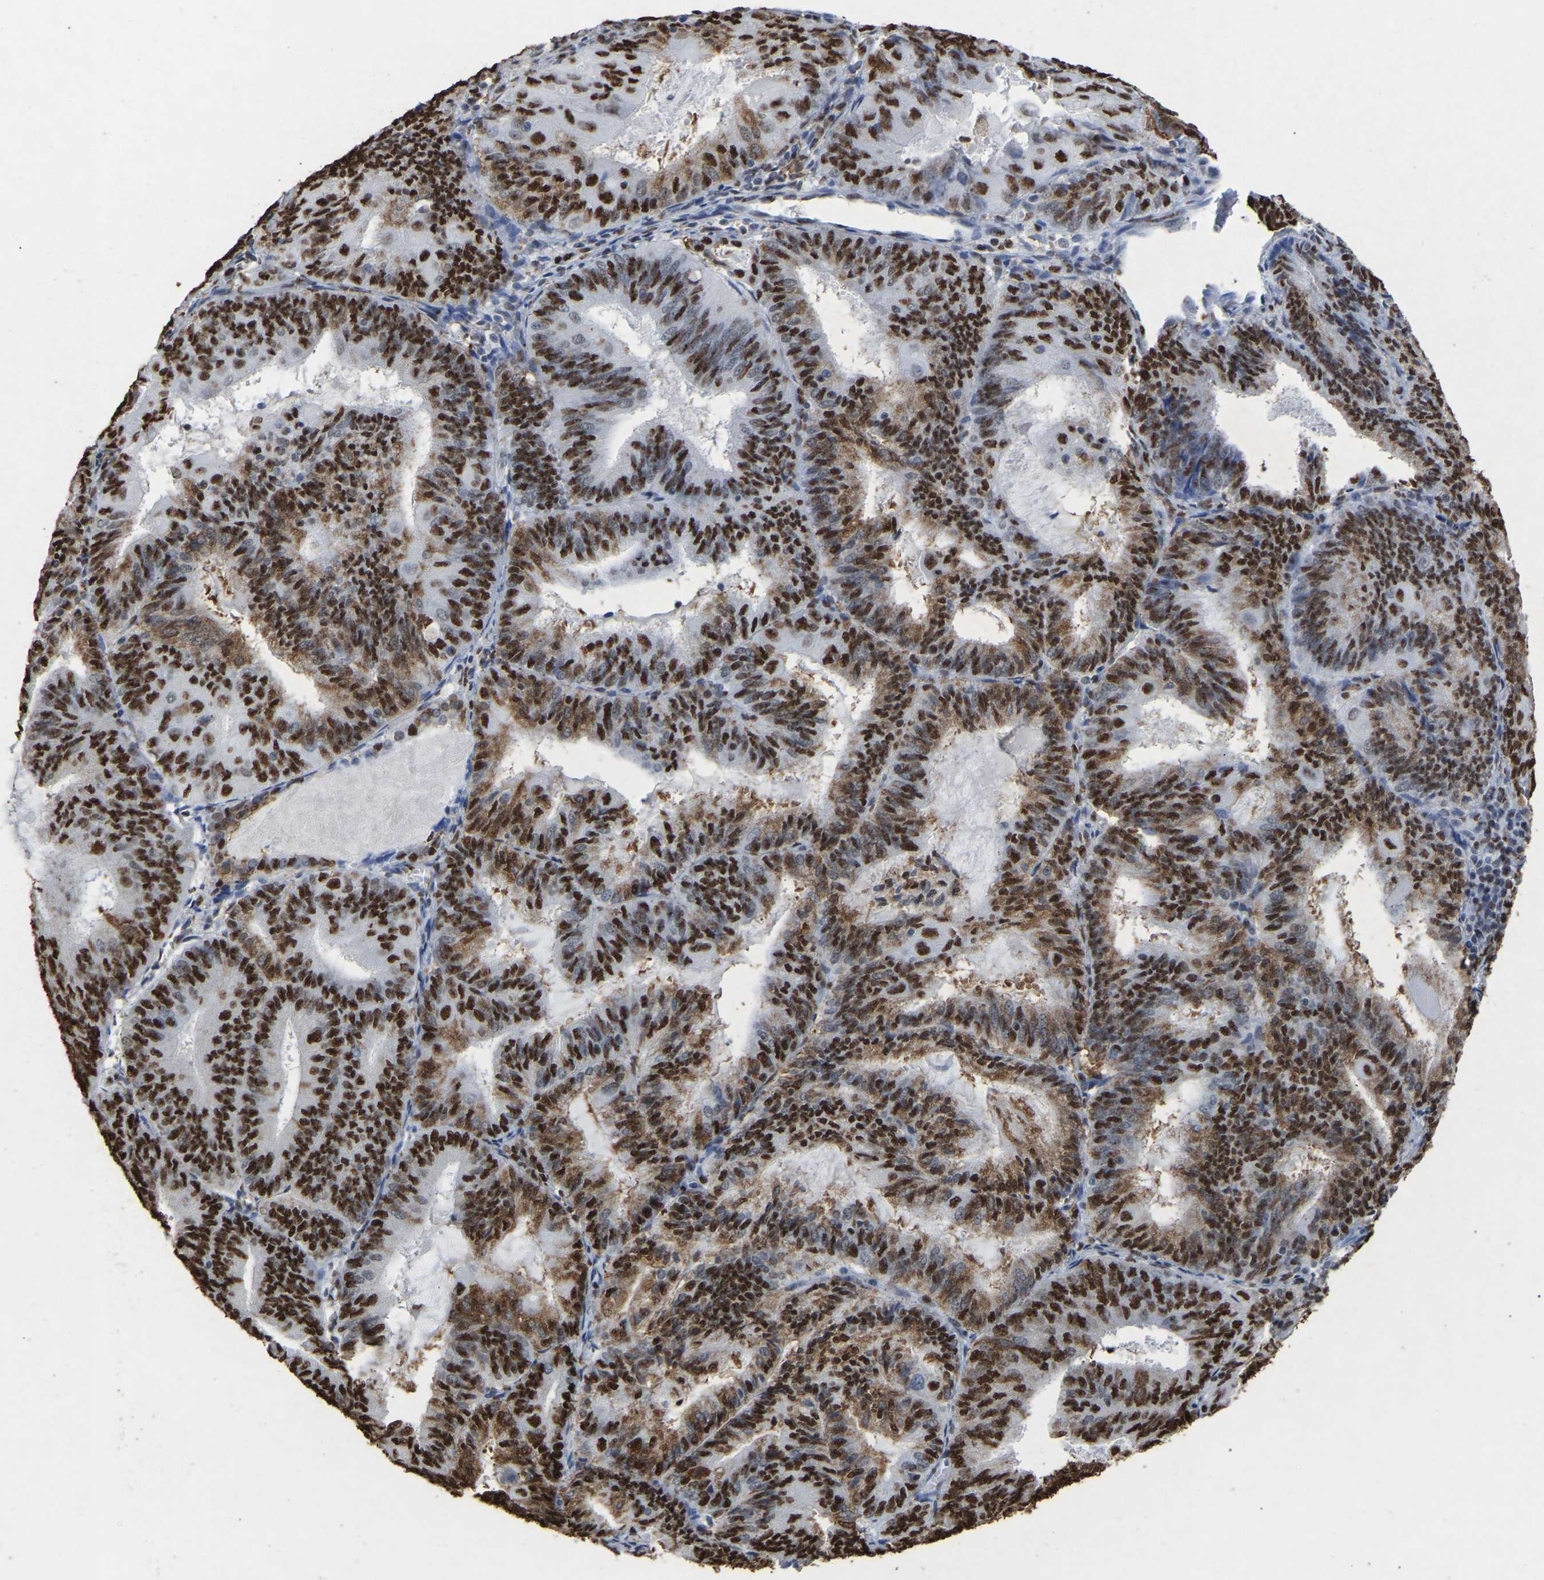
{"staining": {"intensity": "strong", "quantity": "25%-75%", "location": "nuclear"}, "tissue": "endometrial cancer", "cell_type": "Tumor cells", "image_type": "cancer", "snomed": [{"axis": "morphology", "description": "Adenocarcinoma, NOS"}, {"axis": "topography", "description": "Endometrium"}], "caption": "Immunohistochemistry (IHC) of human endometrial cancer (adenocarcinoma) displays high levels of strong nuclear positivity in approximately 25%-75% of tumor cells.", "gene": "RBL2", "patient": {"sex": "female", "age": 81}}